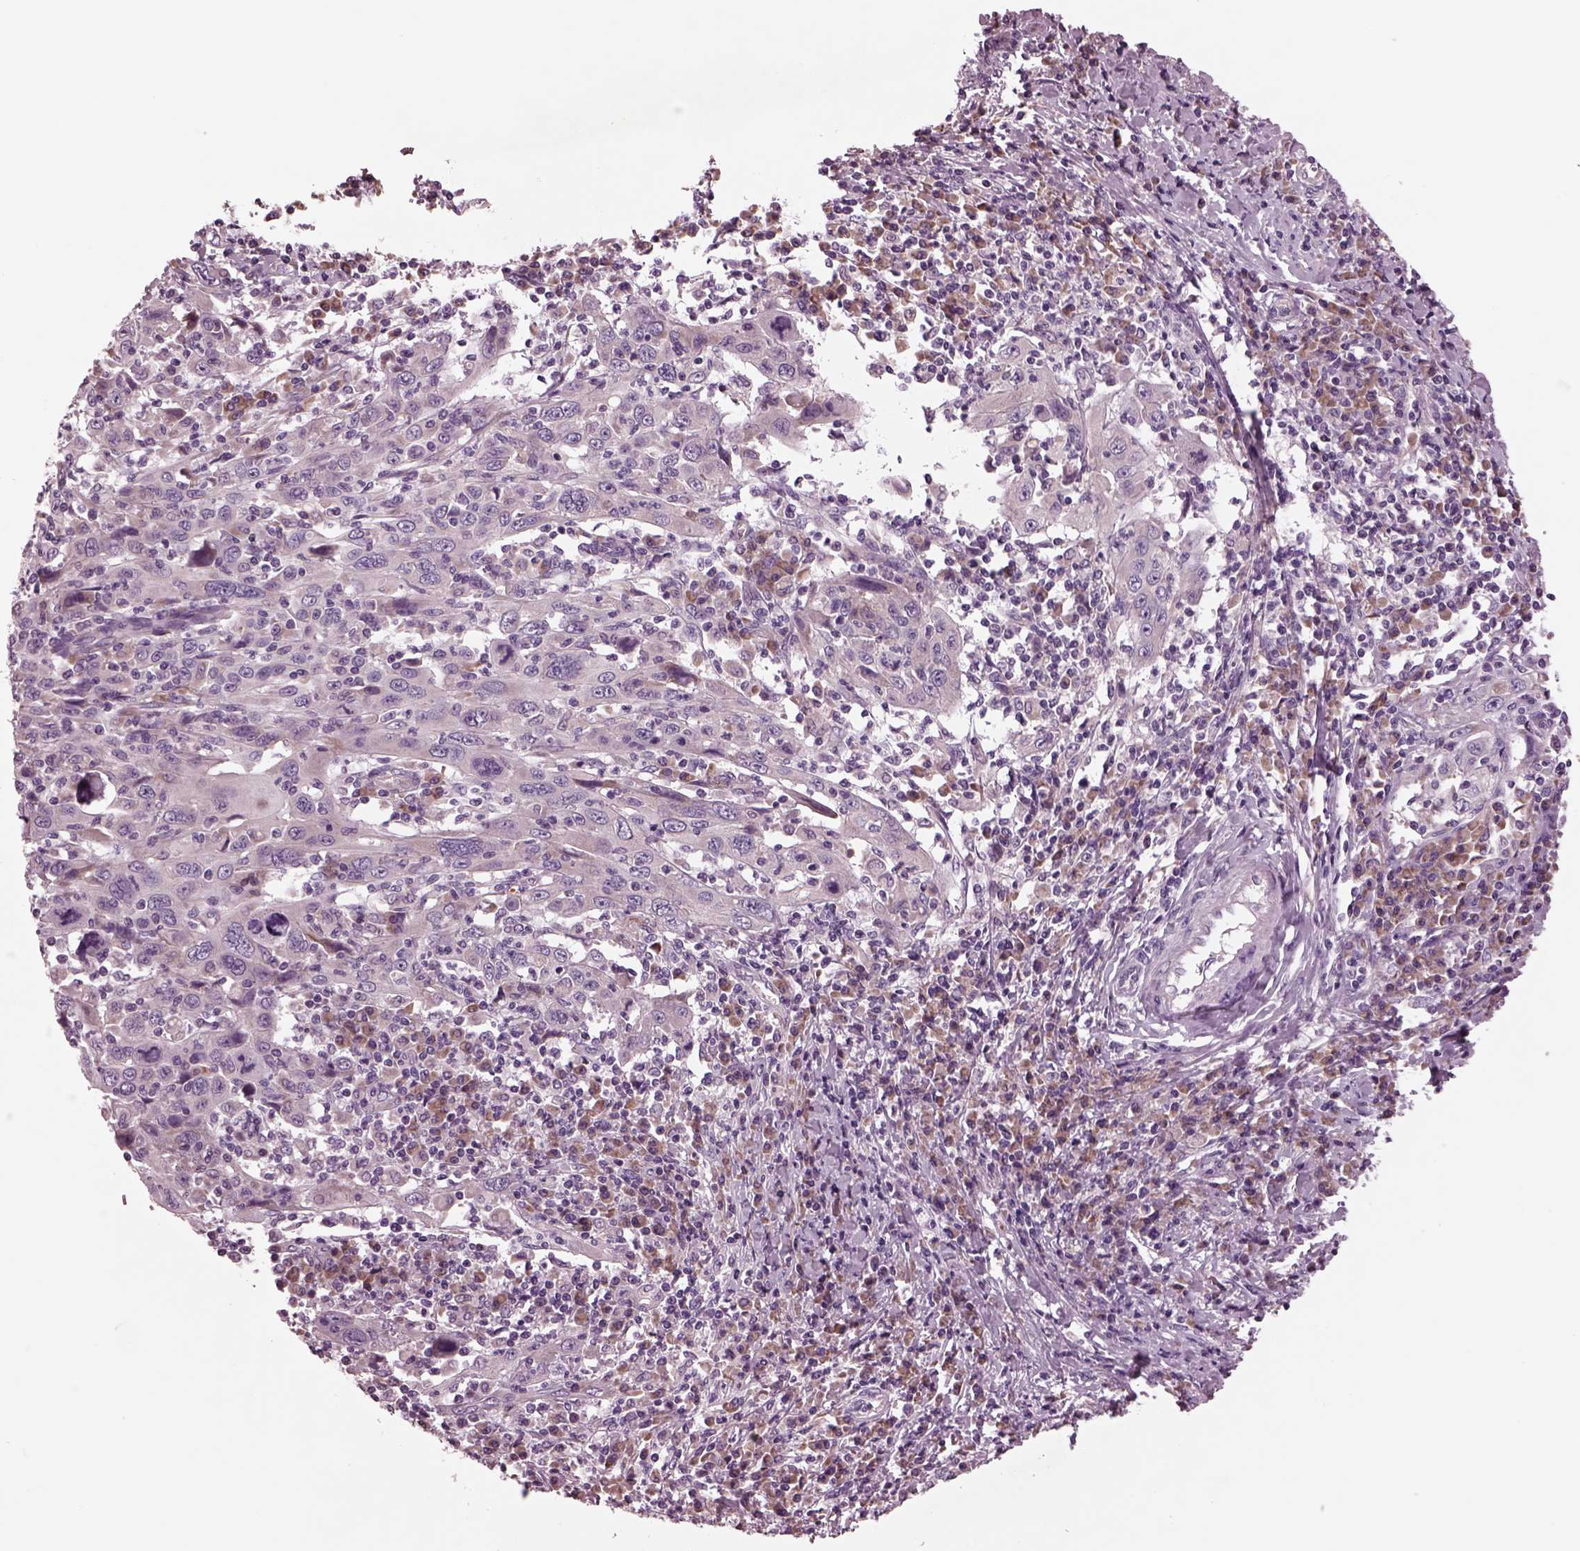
{"staining": {"intensity": "negative", "quantity": "none", "location": "none"}, "tissue": "cervical cancer", "cell_type": "Tumor cells", "image_type": "cancer", "snomed": [{"axis": "morphology", "description": "Squamous cell carcinoma, NOS"}, {"axis": "topography", "description": "Cervix"}], "caption": "Squamous cell carcinoma (cervical) was stained to show a protein in brown. There is no significant expression in tumor cells. (Brightfield microscopy of DAB (3,3'-diaminobenzidine) IHC at high magnification).", "gene": "AP4M1", "patient": {"sex": "female", "age": 46}}